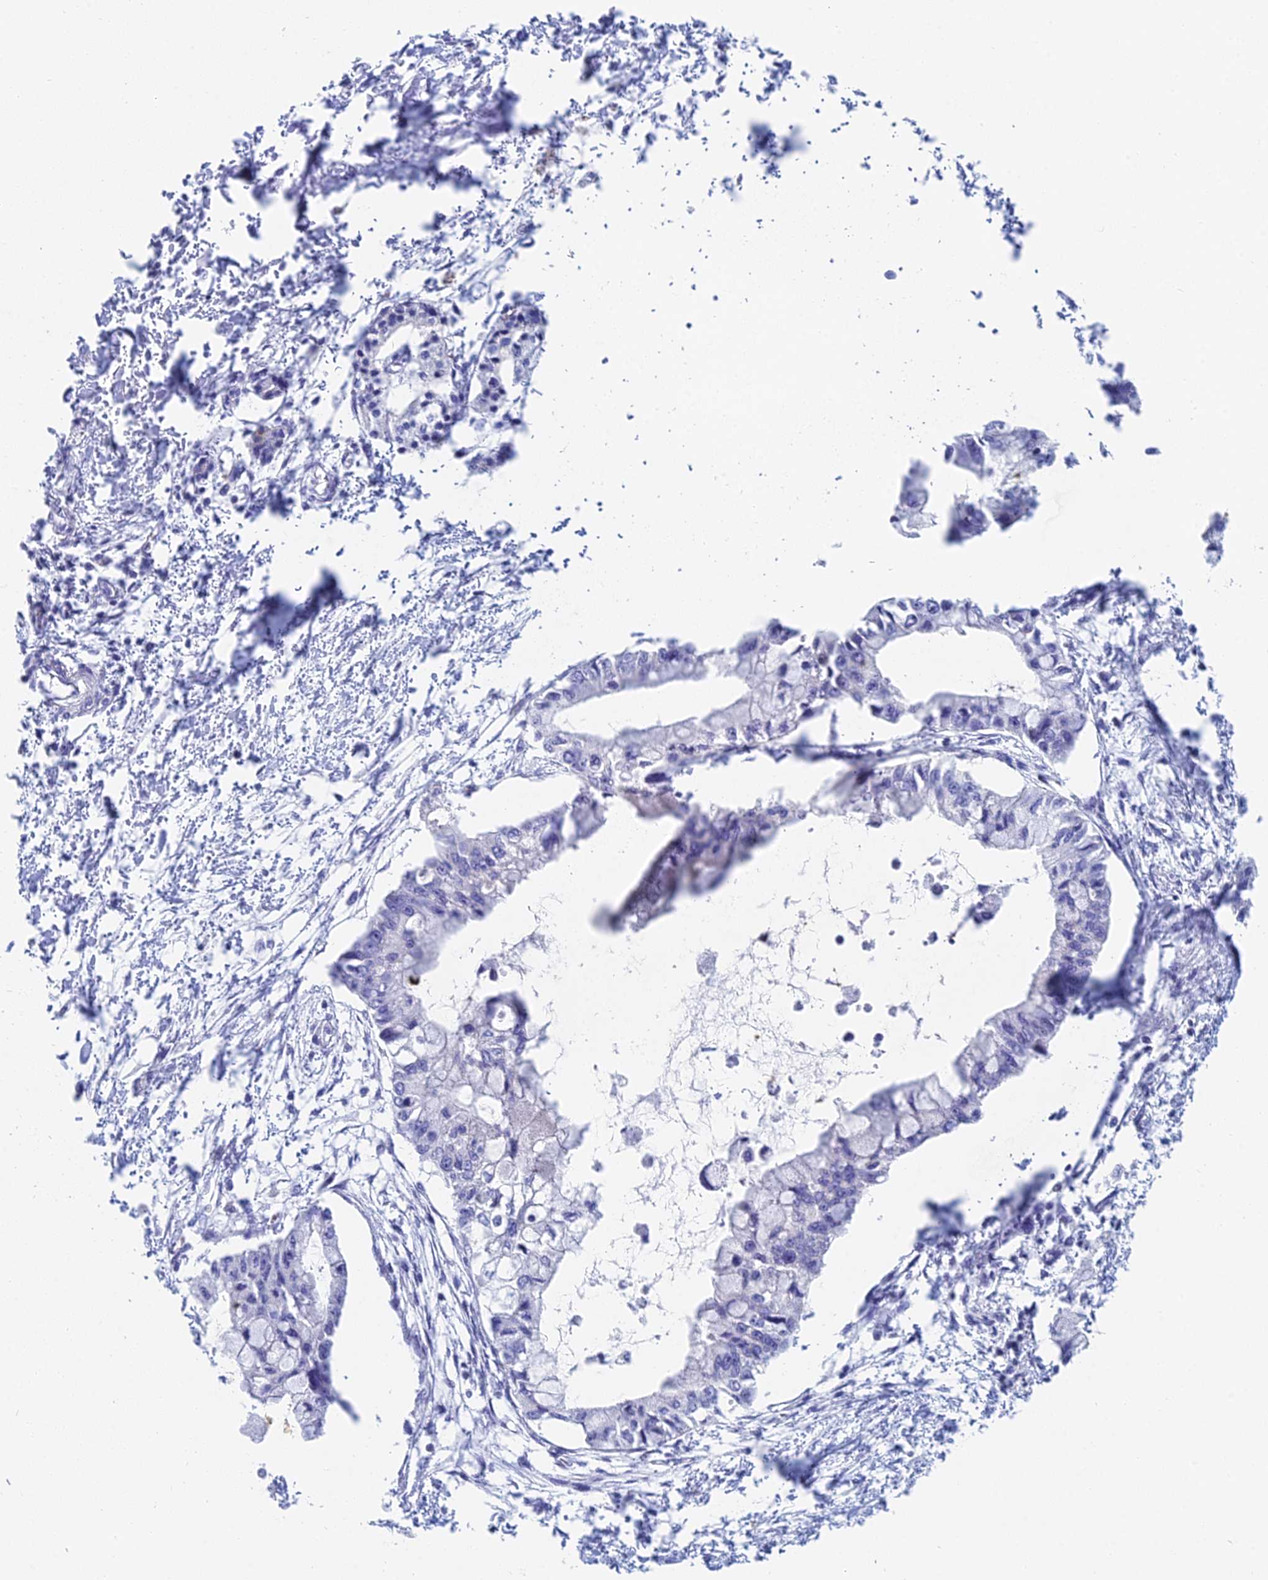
{"staining": {"intensity": "negative", "quantity": "none", "location": "none"}, "tissue": "pancreatic cancer", "cell_type": "Tumor cells", "image_type": "cancer", "snomed": [{"axis": "morphology", "description": "Adenocarcinoma, NOS"}, {"axis": "topography", "description": "Pancreas"}], "caption": "High power microscopy histopathology image of an IHC micrograph of pancreatic cancer (adenocarcinoma), revealing no significant expression in tumor cells. Brightfield microscopy of IHC stained with DAB (brown) and hematoxylin (blue), captured at high magnification.", "gene": "ACSM1", "patient": {"sex": "male", "age": 48}}